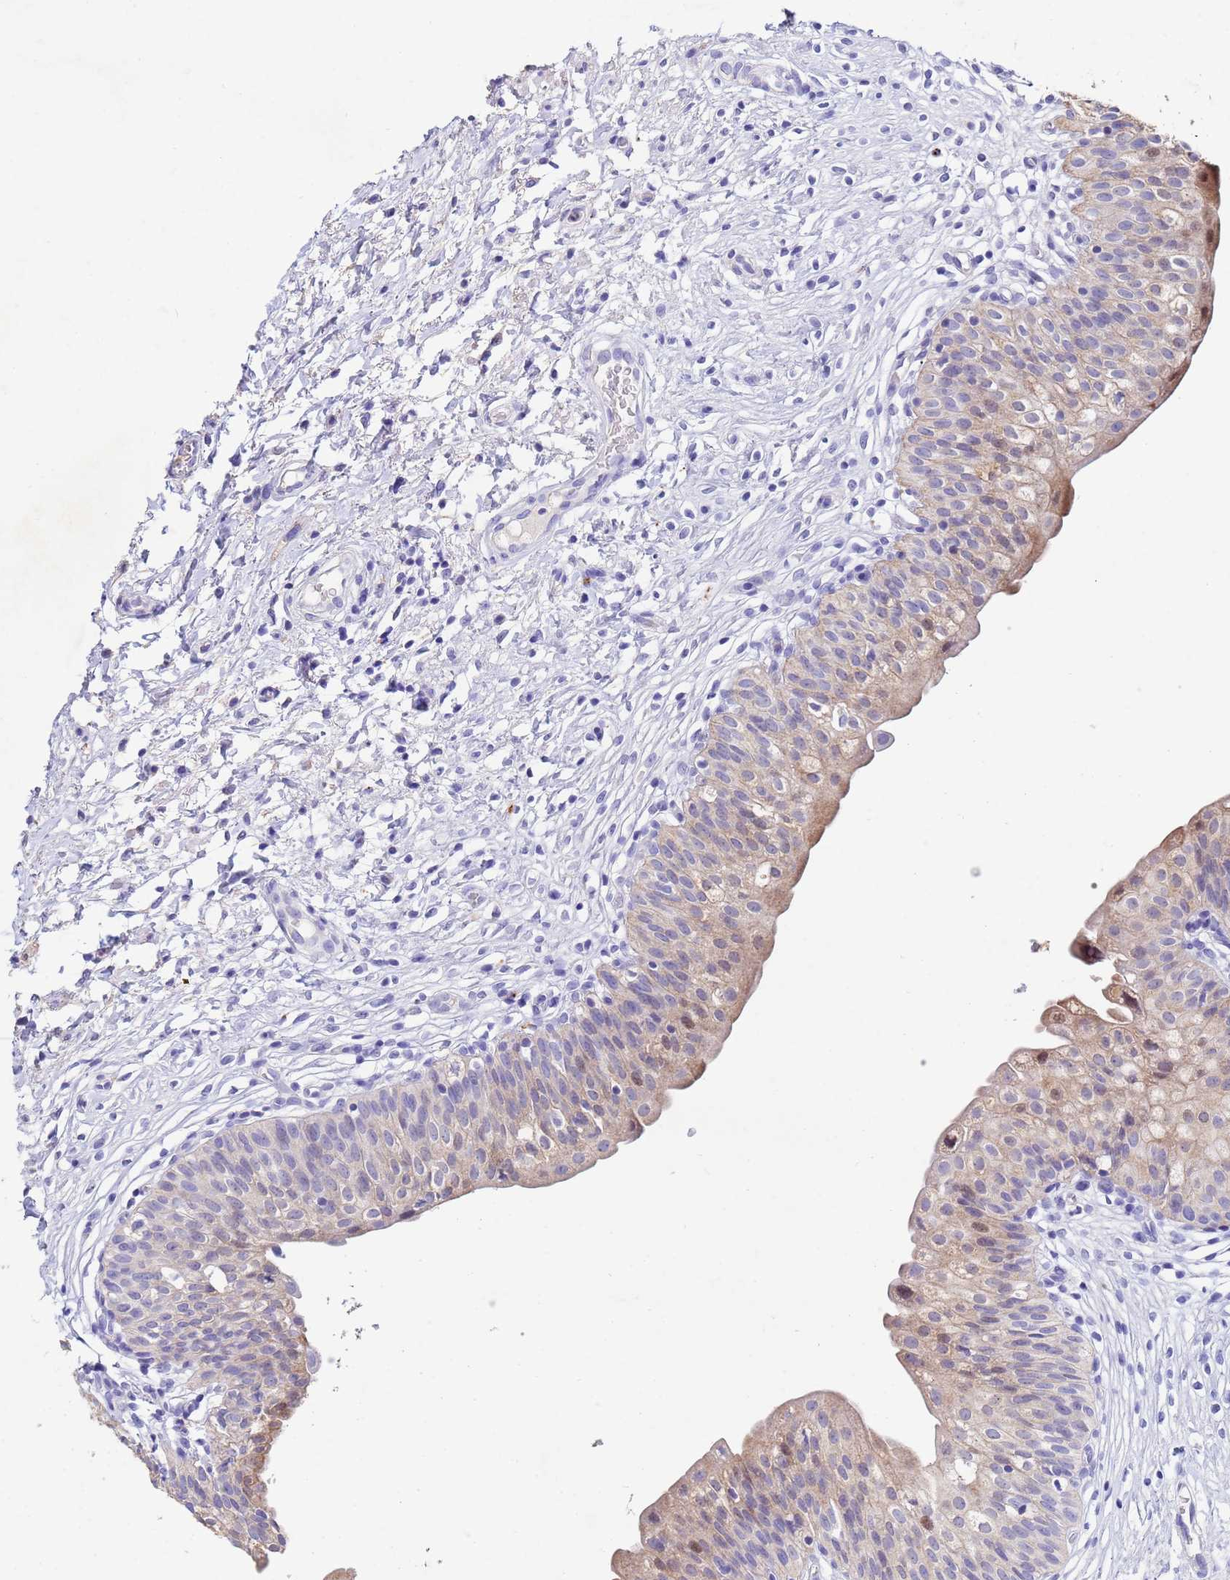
{"staining": {"intensity": "moderate", "quantity": "25%-75%", "location": "cytoplasmic/membranous,nuclear"}, "tissue": "urinary bladder", "cell_type": "Urothelial cells", "image_type": "normal", "snomed": [{"axis": "morphology", "description": "Normal tissue, NOS"}, {"axis": "topography", "description": "Urinary bladder"}], "caption": "A high-resolution micrograph shows immunohistochemistry staining of unremarkable urinary bladder, which reveals moderate cytoplasmic/membranous,nuclear positivity in approximately 25%-75% of urothelial cells.", "gene": "CSTB", "patient": {"sex": "male", "age": 55}}